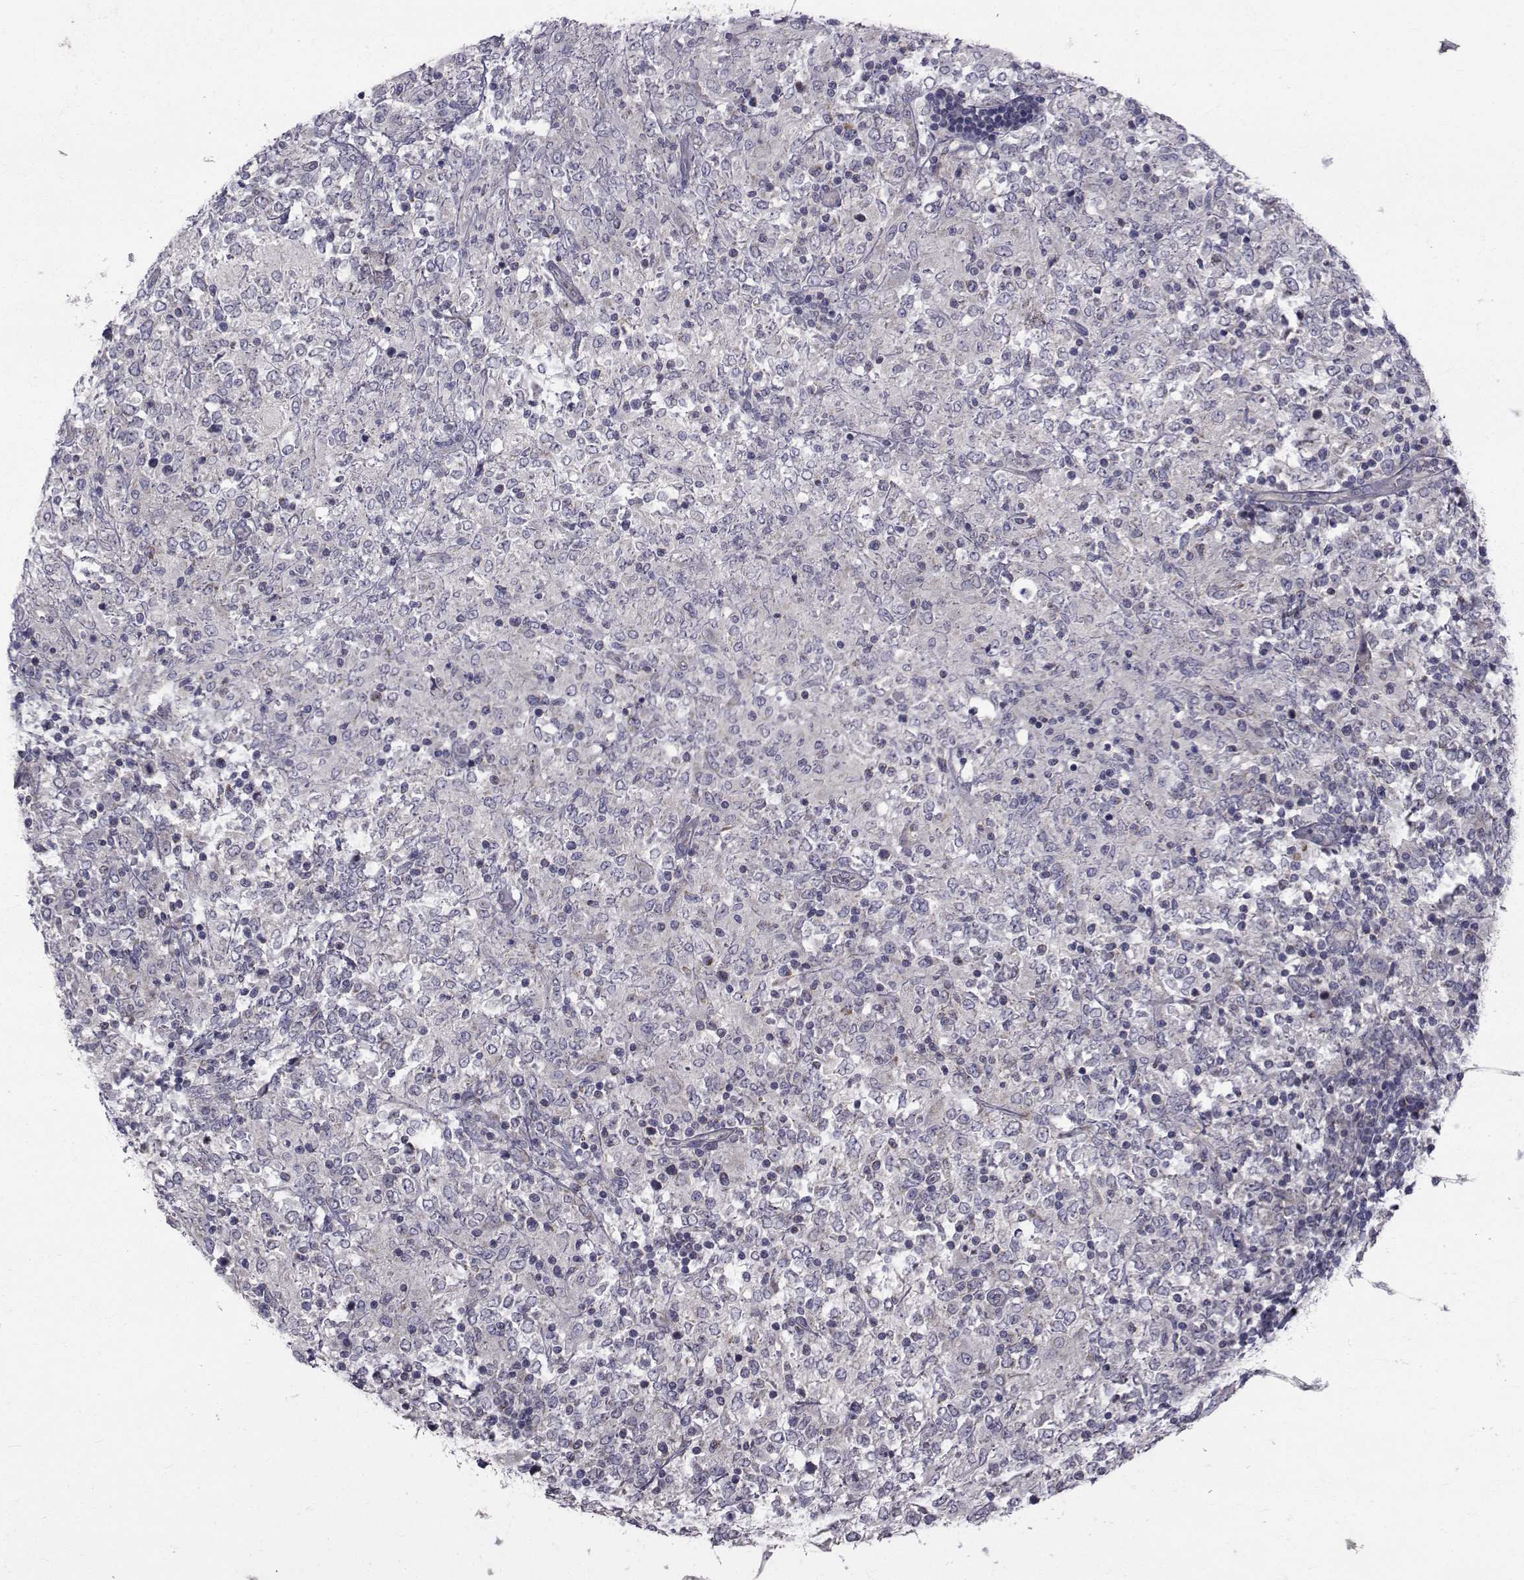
{"staining": {"intensity": "negative", "quantity": "none", "location": "none"}, "tissue": "lymphoma", "cell_type": "Tumor cells", "image_type": "cancer", "snomed": [{"axis": "morphology", "description": "Malignant lymphoma, non-Hodgkin's type, High grade"}, {"axis": "topography", "description": "Lymph node"}], "caption": "Immunohistochemical staining of lymphoma reveals no significant positivity in tumor cells. Nuclei are stained in blue.", "gene": "CFAP74", "patient": {"sex": "female", "age": 84}}